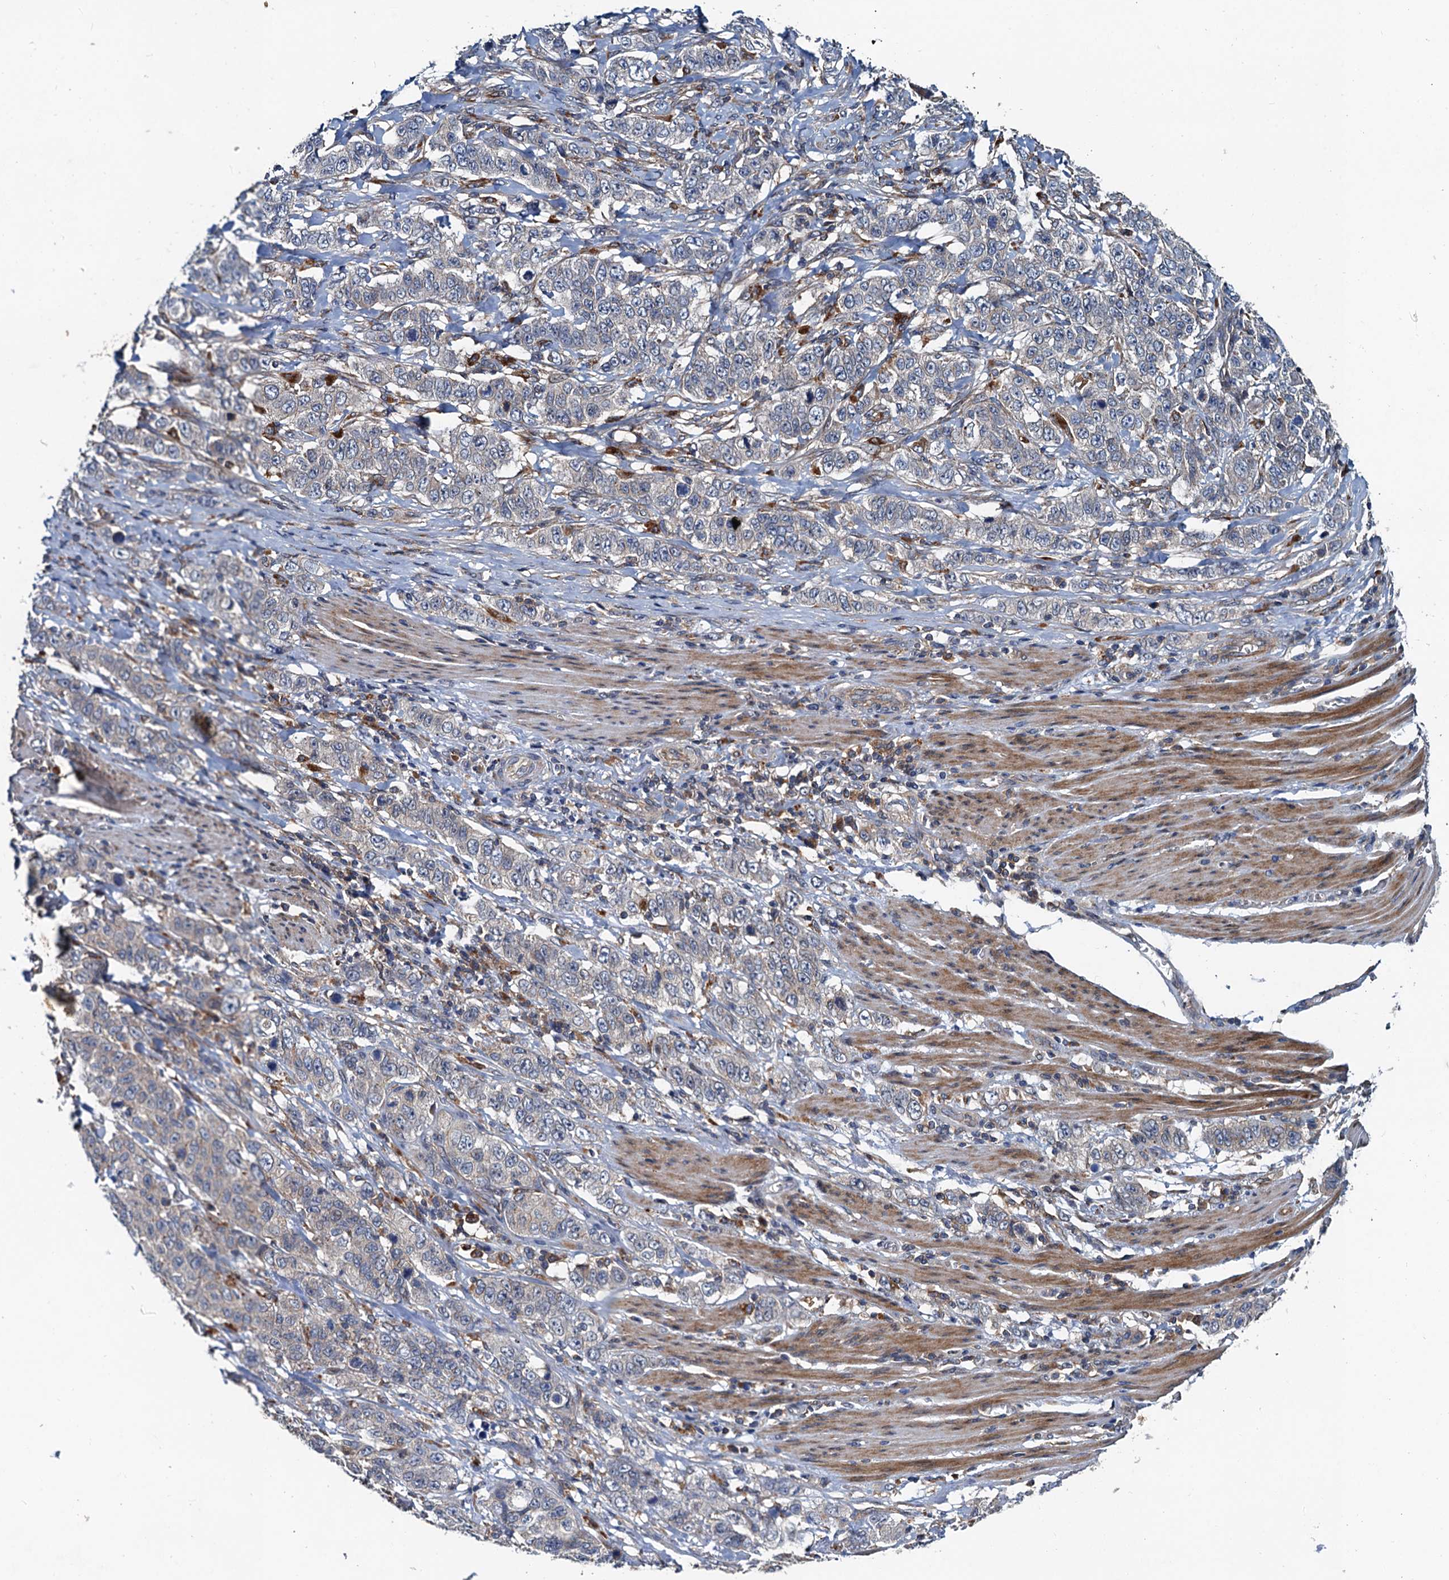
{"staining": {"intensity": "weak", "quantity": "<25%", "location": "cytoplasmic/membranous"}, "tissue": "stomach cancer", "cell_type": "Tumor cells", "image_type": "cancer", "snomed": [{"axis": "morphology", "description": "Adenocarcinoma, NOS"}, {"axis": "topography", "description": "Stomach"}], "caption": "Immunohistochemistry (IHC) image of stomach cancer (adenocarcinoma) stained for a protein (brown), which reveals no expression in tumor cells.", "gene": "EFL1", "patient": {"sex": "male", "age": 48}}